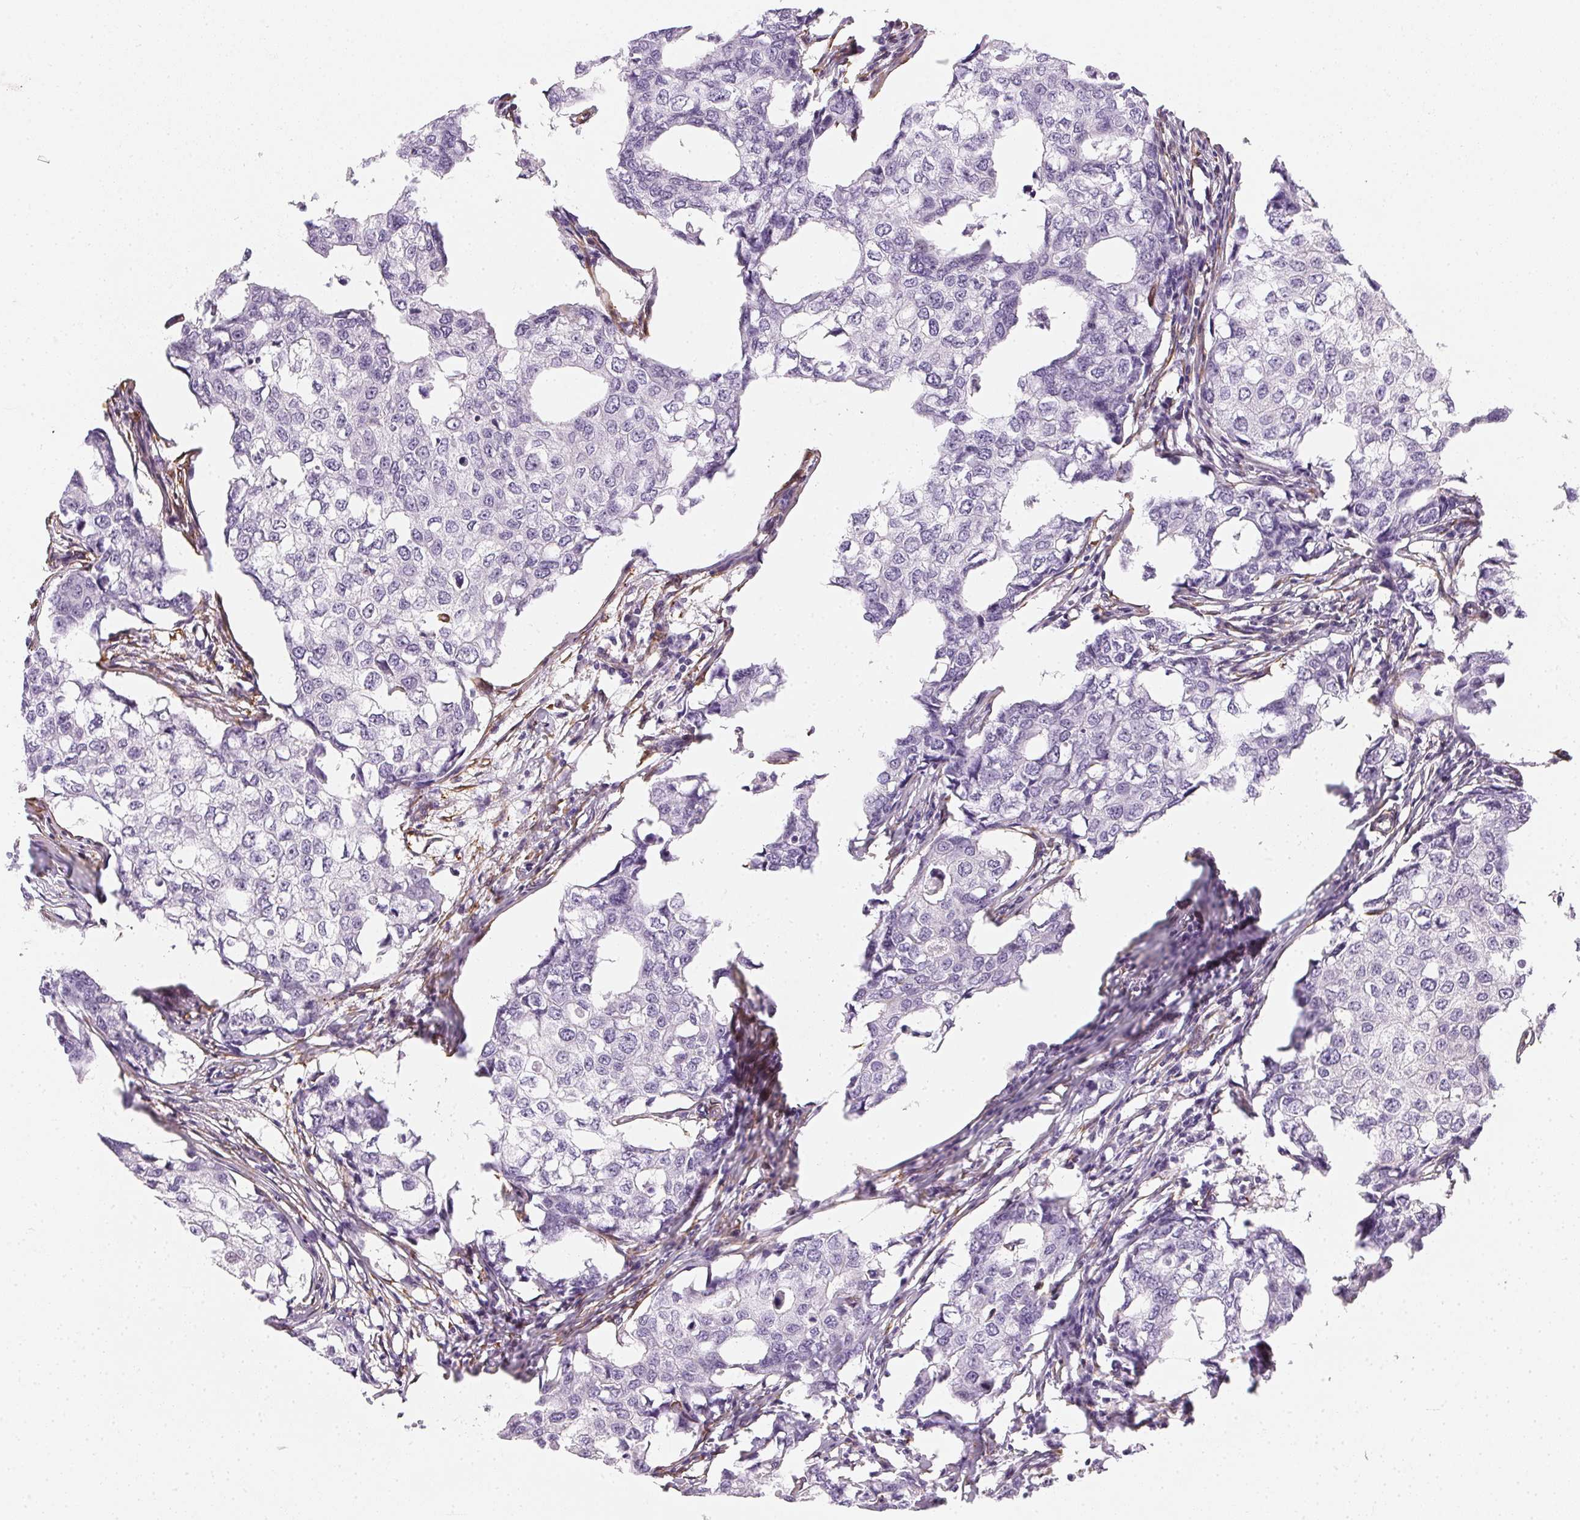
{"staining": {"intensity": "negative", "quantity": "none", "location": "none"}, "tissue": "breast cancer", "cell_type": "Tumor cells", "image_type": "cancer", "snomed": [{"axis": "morphology", "description": "Duct carcinoma"}, {"axis": "topography", "description": "Breast"}], "caption": "Immunohistochemical staining of human breast intraductal carcinoma exhibits no significant positivity in tumor cells.", "gene": "RSBN1", "patient": {"sex": "female", "age": 27}}